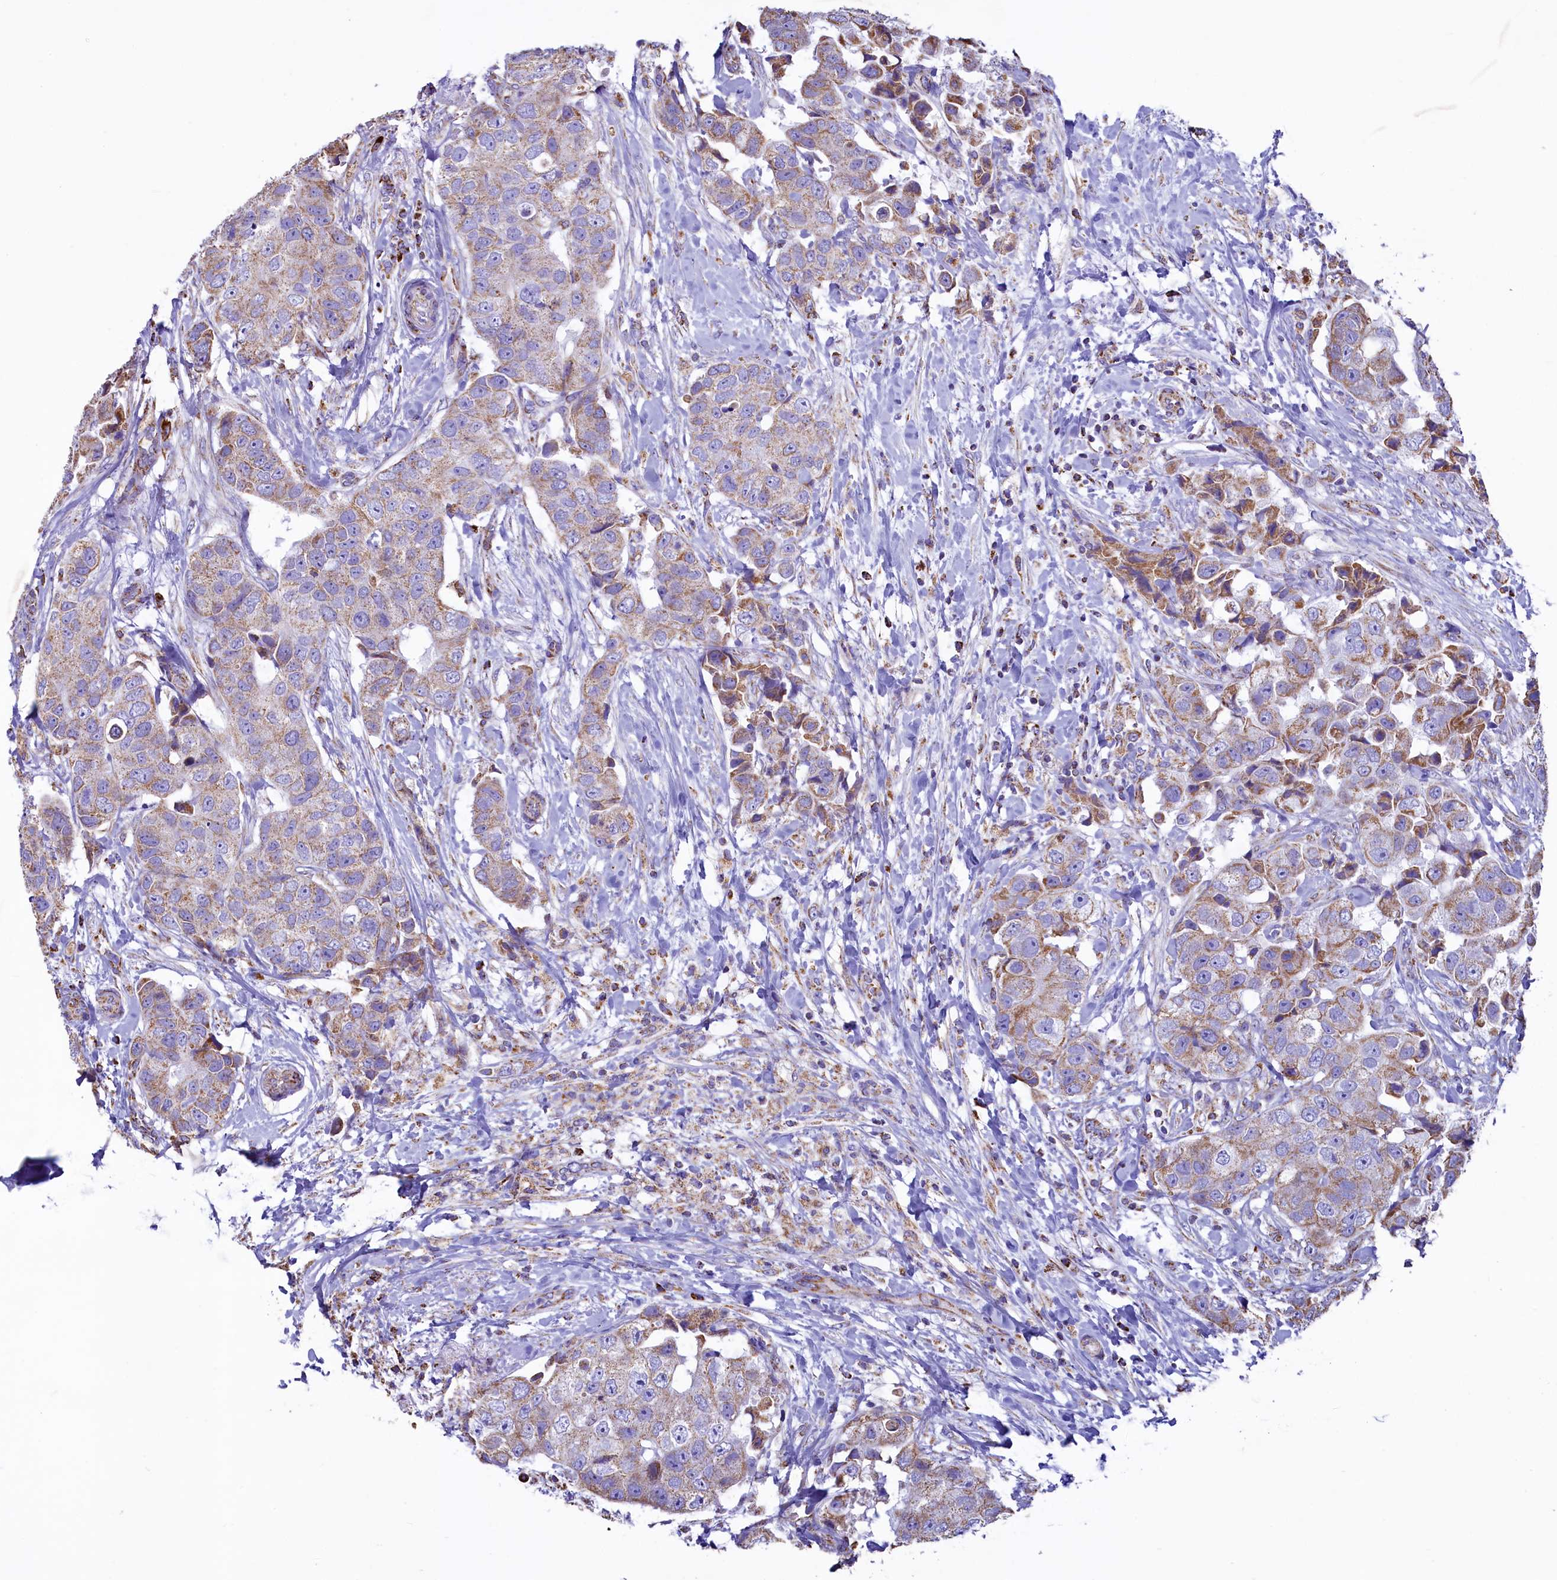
{"staining": {"intensity": "weak", "quantity": "25%-75%", "location": "cytoplasmic/membranous"}, "tissue": "breast cancer", "cell_type": "Tumor cells", "image_type": "cancer", "snomed": [{"axis": "morphology", "description": "Normal tissue, NOS"}, {"axis": "morphology", "description": "Duct carcinoma"}, {"axis": "topography", "description": "Breast"}], "caption": "Protein positivity by IHC shows weak cytoplasmic/membranous positivity in about 25%-75% of tumor cells in infiltrating ductal carcinoma (breast). (Brightfield microscopy of DAB IHC at high magnification).", "gene": "IDH3A", "patient": {"sex": "female", "age": 62}}